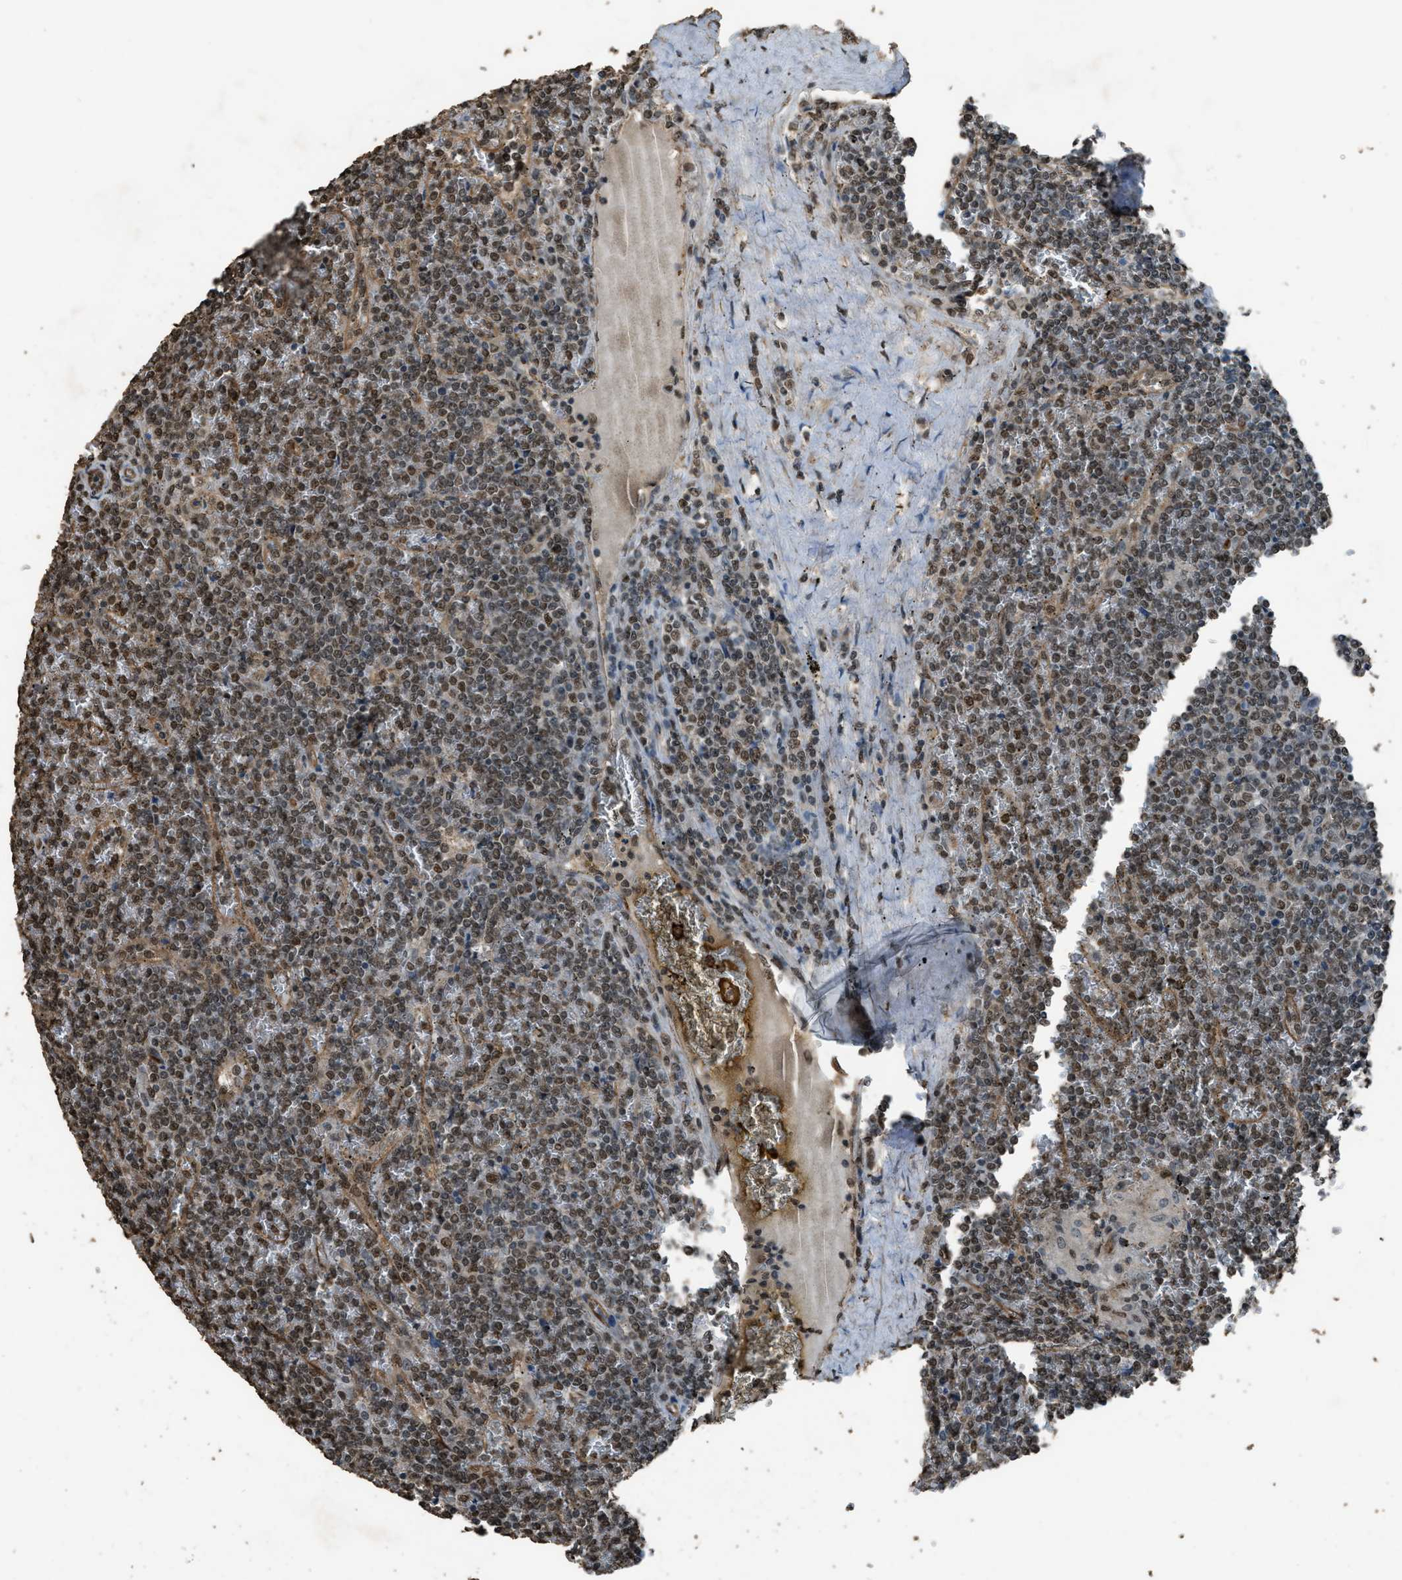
{"staining": {"intensity": "moderate", "quantity": ">75%", "location": "nuclear"}, "tissue": "lymphoma", "cell_type": "Tumor cells", "image_type": "cancer", "snomed": [{"axis": "morphology", "description": "Malignant lymphoma, non-Hodgkin's type, Low grade"}, {"axis": "topography", "description": "Spleen"}], "caption": "Human malignant lymphoma, non-Hodgkin's type (low-grade) stained for a protein (brown) displays moderate nuclear positive positivity in approximately >75% of tumor cells.", "gene": "SERTAD2", "patient": {"sex": "female", "age": 19}}